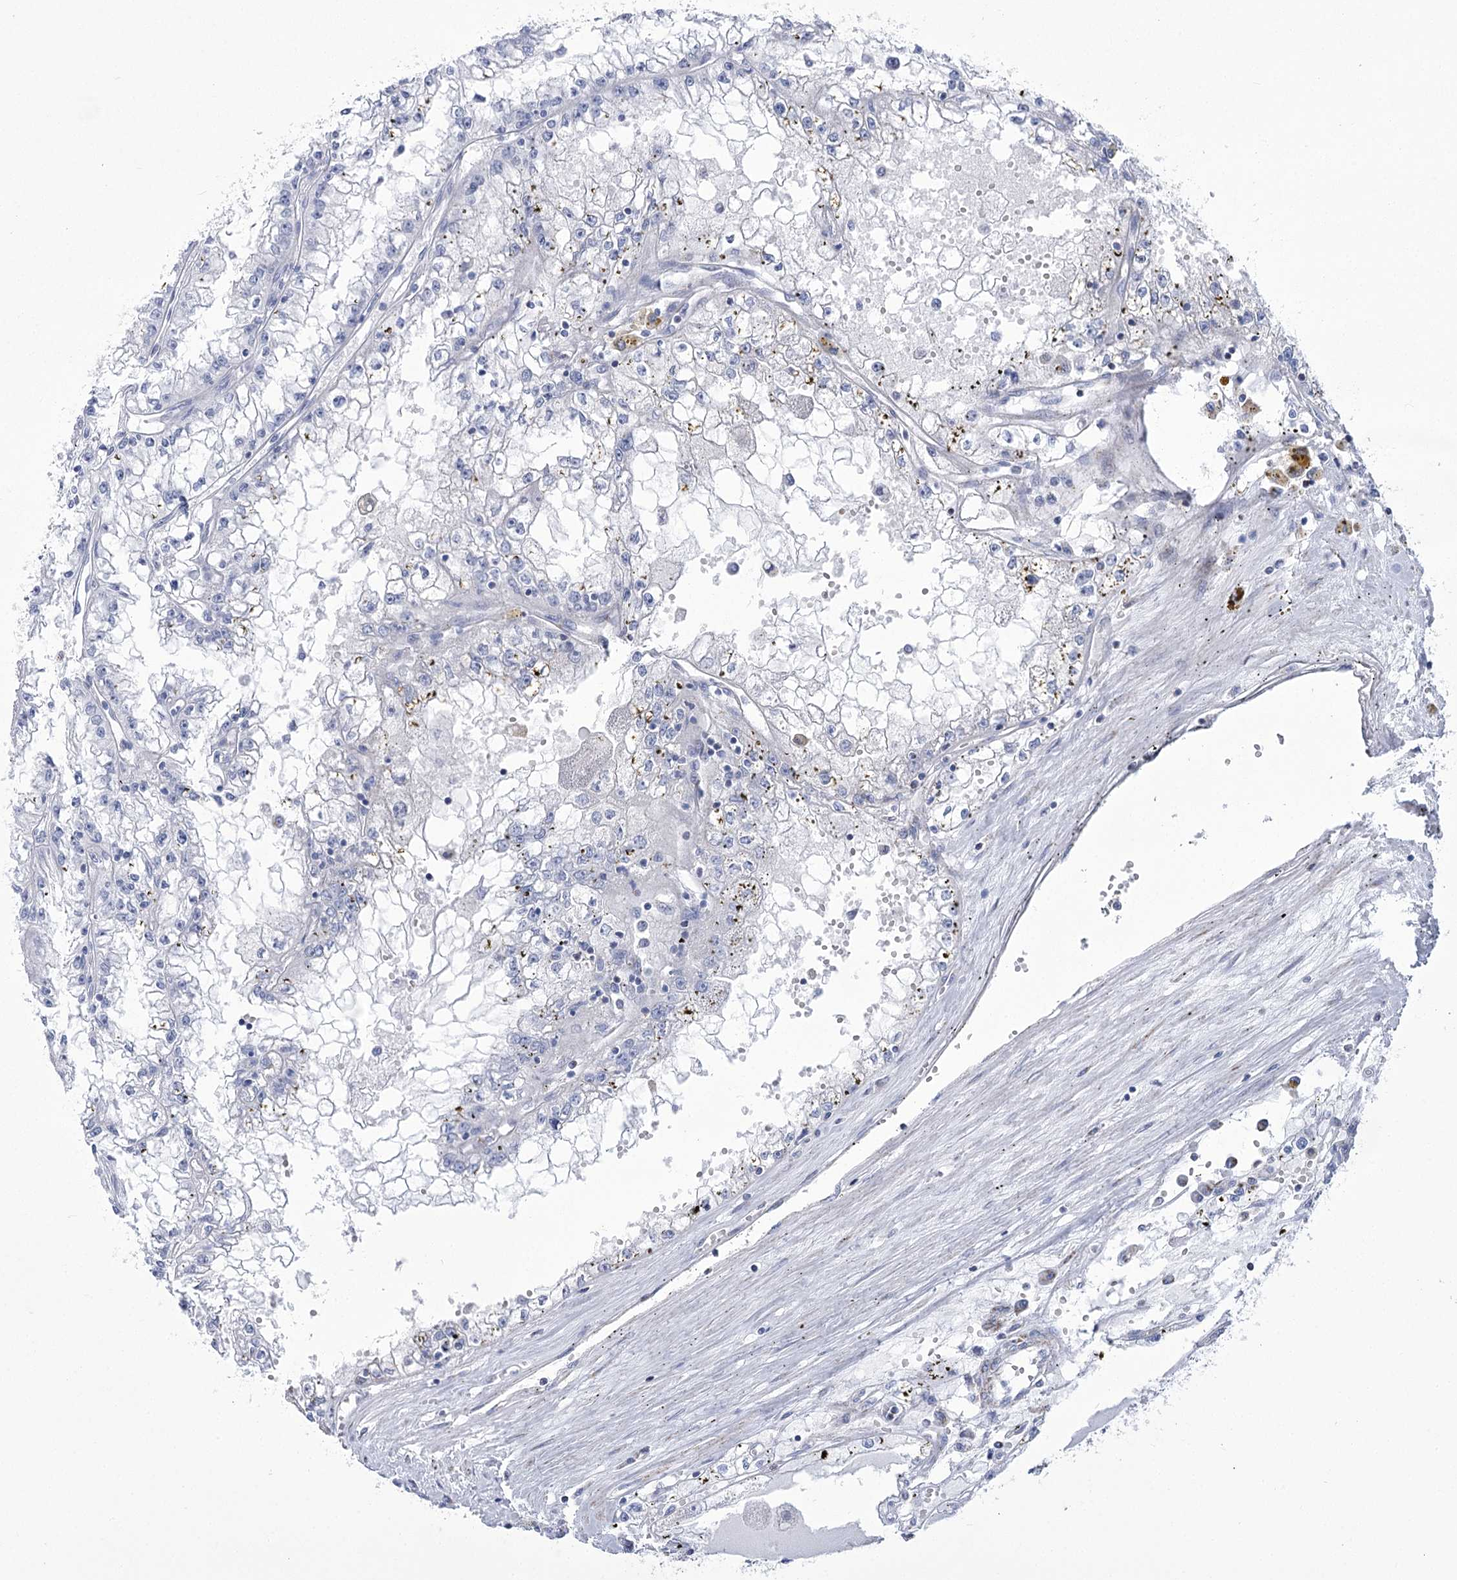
{"staining": {"intensity": "negative", "quantity": "none", "location": "none"}, "tissue": "renal cancer", "cell_type": "Tumor cells", "image_type": "cancer", "snomed": [{"axis": "morphology", "description": "Adenocarcinoma, NOS"}, {"axis": "topography", "description": "Kidney"}], "caption": "Tumor cells are negative for brown protein staining in renal cancer (adenocarcinoma).", "gene": "PDHB", "patient": {"sex": "male", "age": 56}}